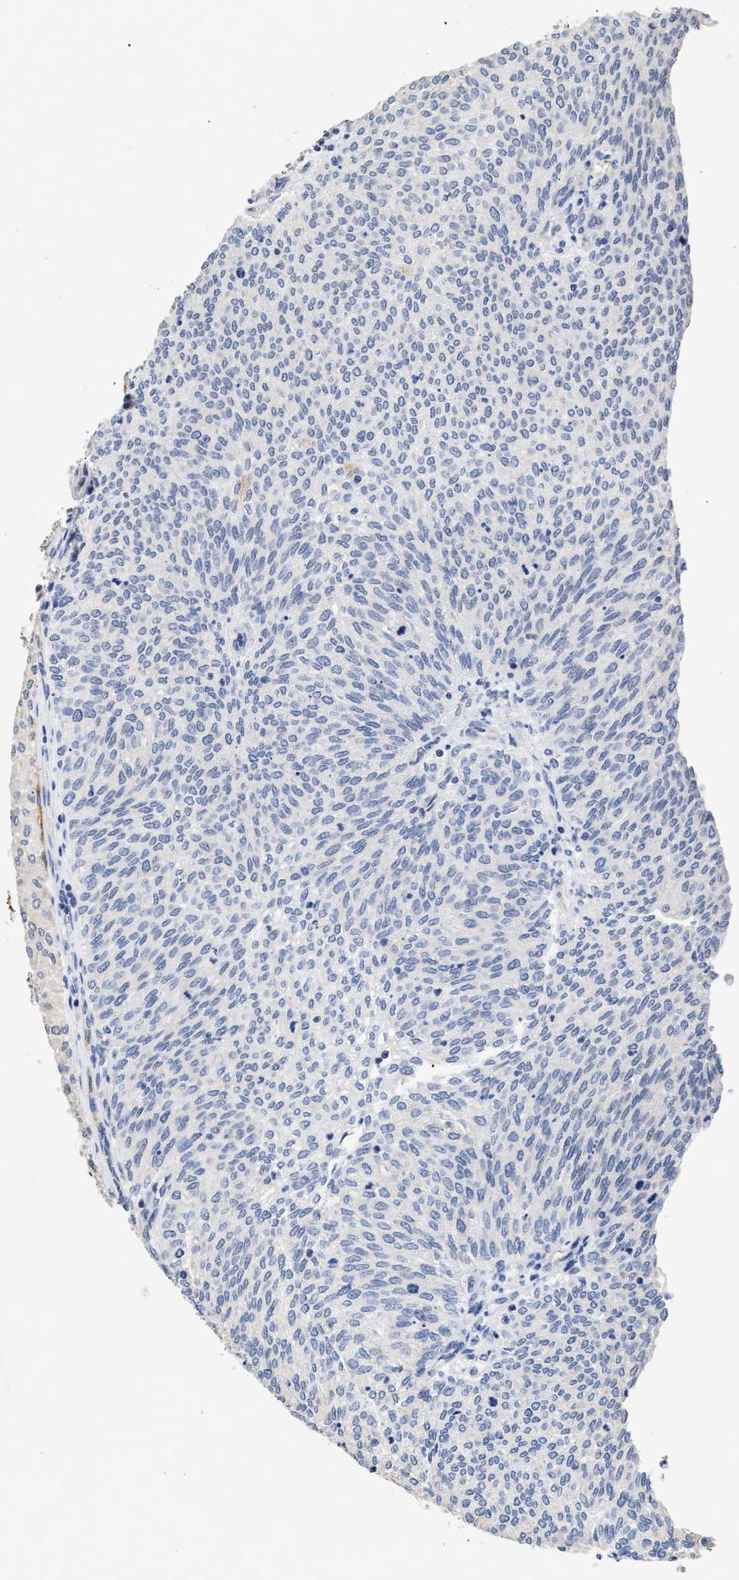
{"staining": {"intensity": "negative", "quantity": "none", "location": "none"}, "tissue": "urothelial cancer", "cell_type": "Tumor cells", "image_type": "cancer", "snomed": [{"axis": "morphology", "description": "Urothelial carcinoma, Low grade"}, {"axis": "topography", "description": "Urinary bladder"}], "caption": "Tumor cells show no significant positivity in urothelial carcinoma (low-grade).", "gene": "AHNAK2", "patient": {"sex": "female", "age": 79}}